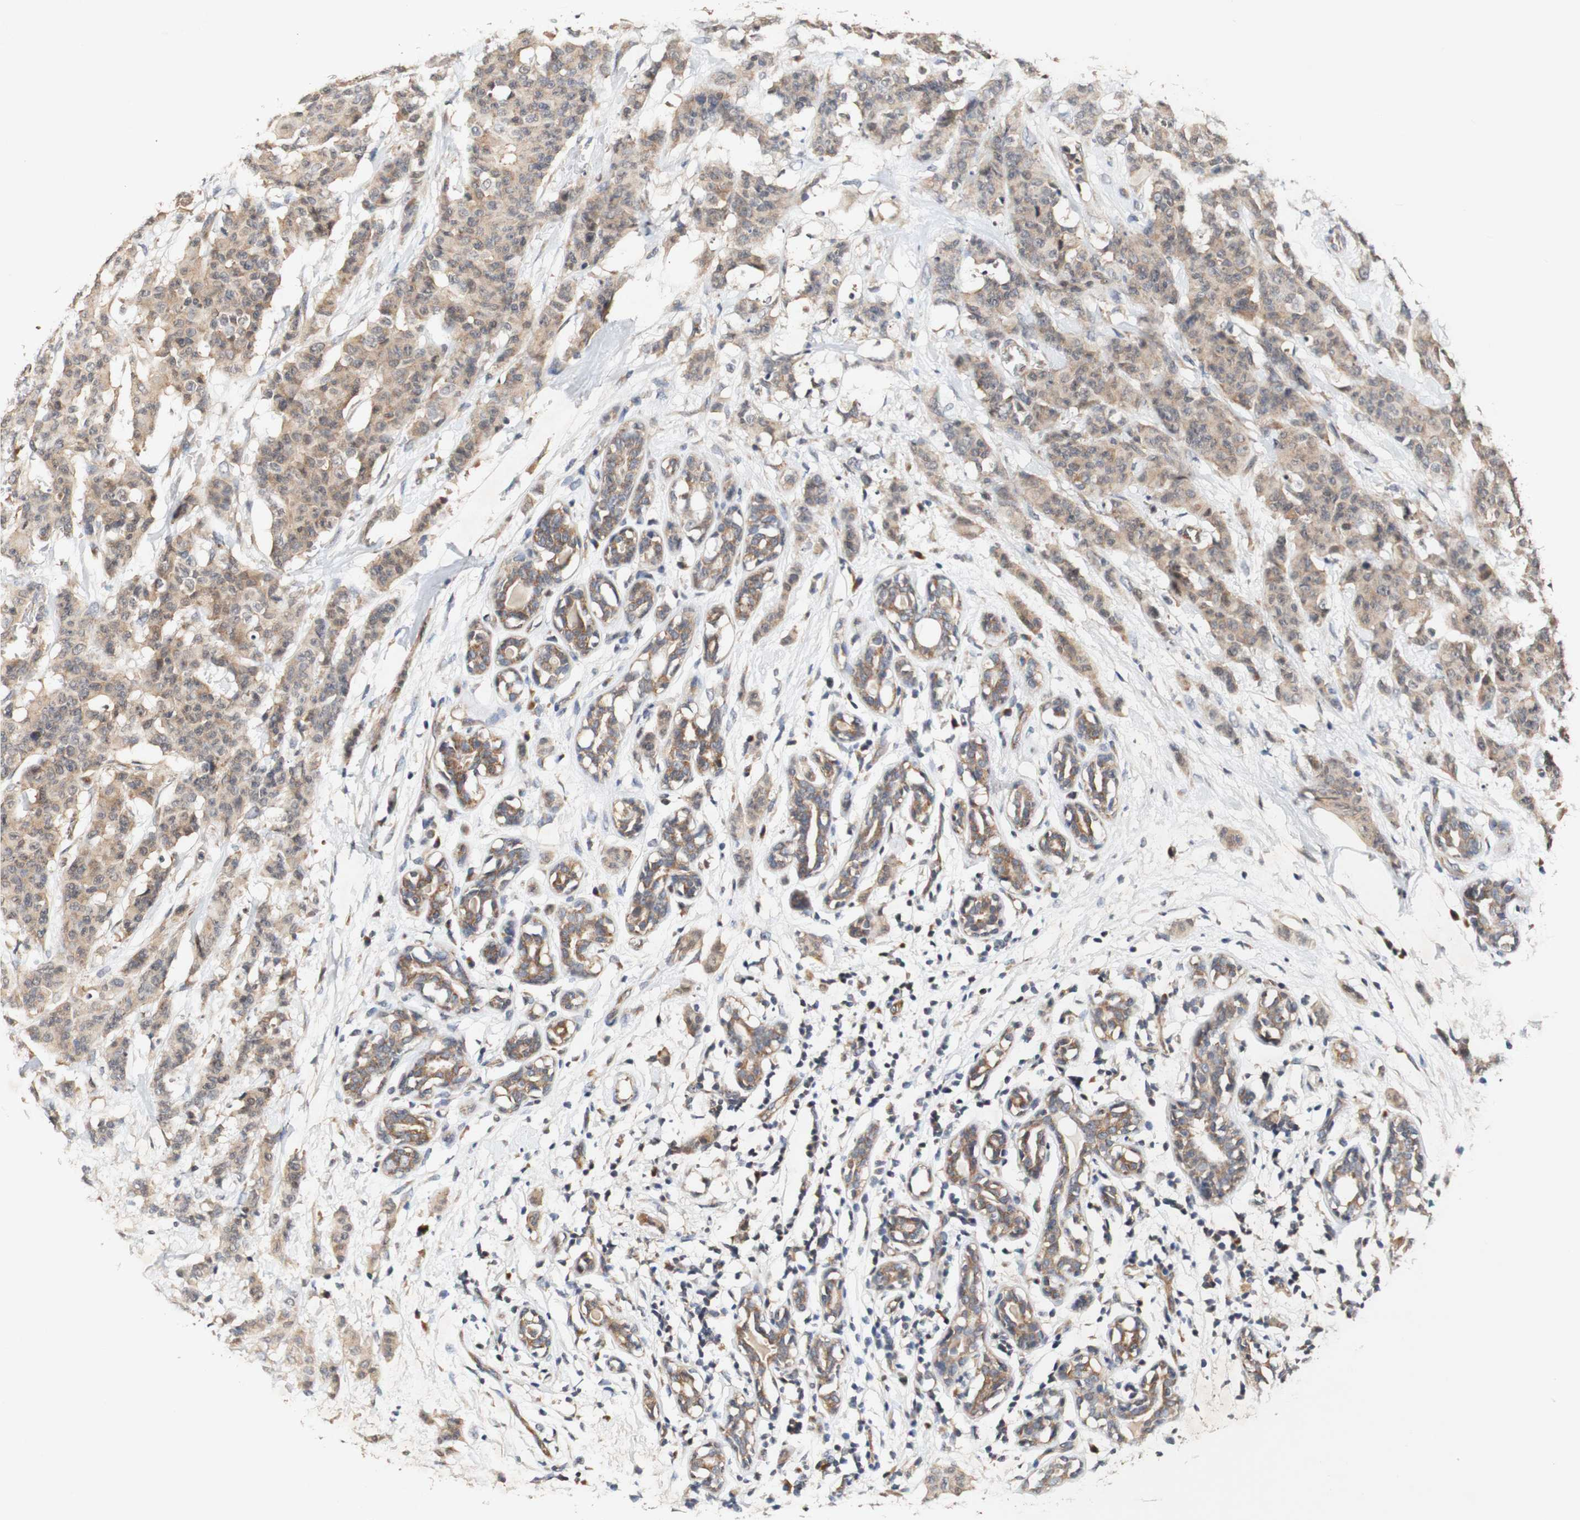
{"staining": {"intensity": "moderate", "quantity": ">75%", "location": "cytoplasmic/membranous"}, "tissue": "breast cancer", "cell_type": "Tumor cells", "image_type": "cancer", "snomed": [{"axis": "morphology", "description": "Normal tissue, NOS"}, {"axis": "morphology", "description": "Duct carcinoma"}, {"axis": "topography", "description": "Breast"}], "caption": "Breast infiltrating ductal carcinoma tissue reveals moderate cytoplasmic/membranous positivity in about >75% of tumor cells", "gene": "PIN1", "patient": {"sex": "female", "age": 40}}